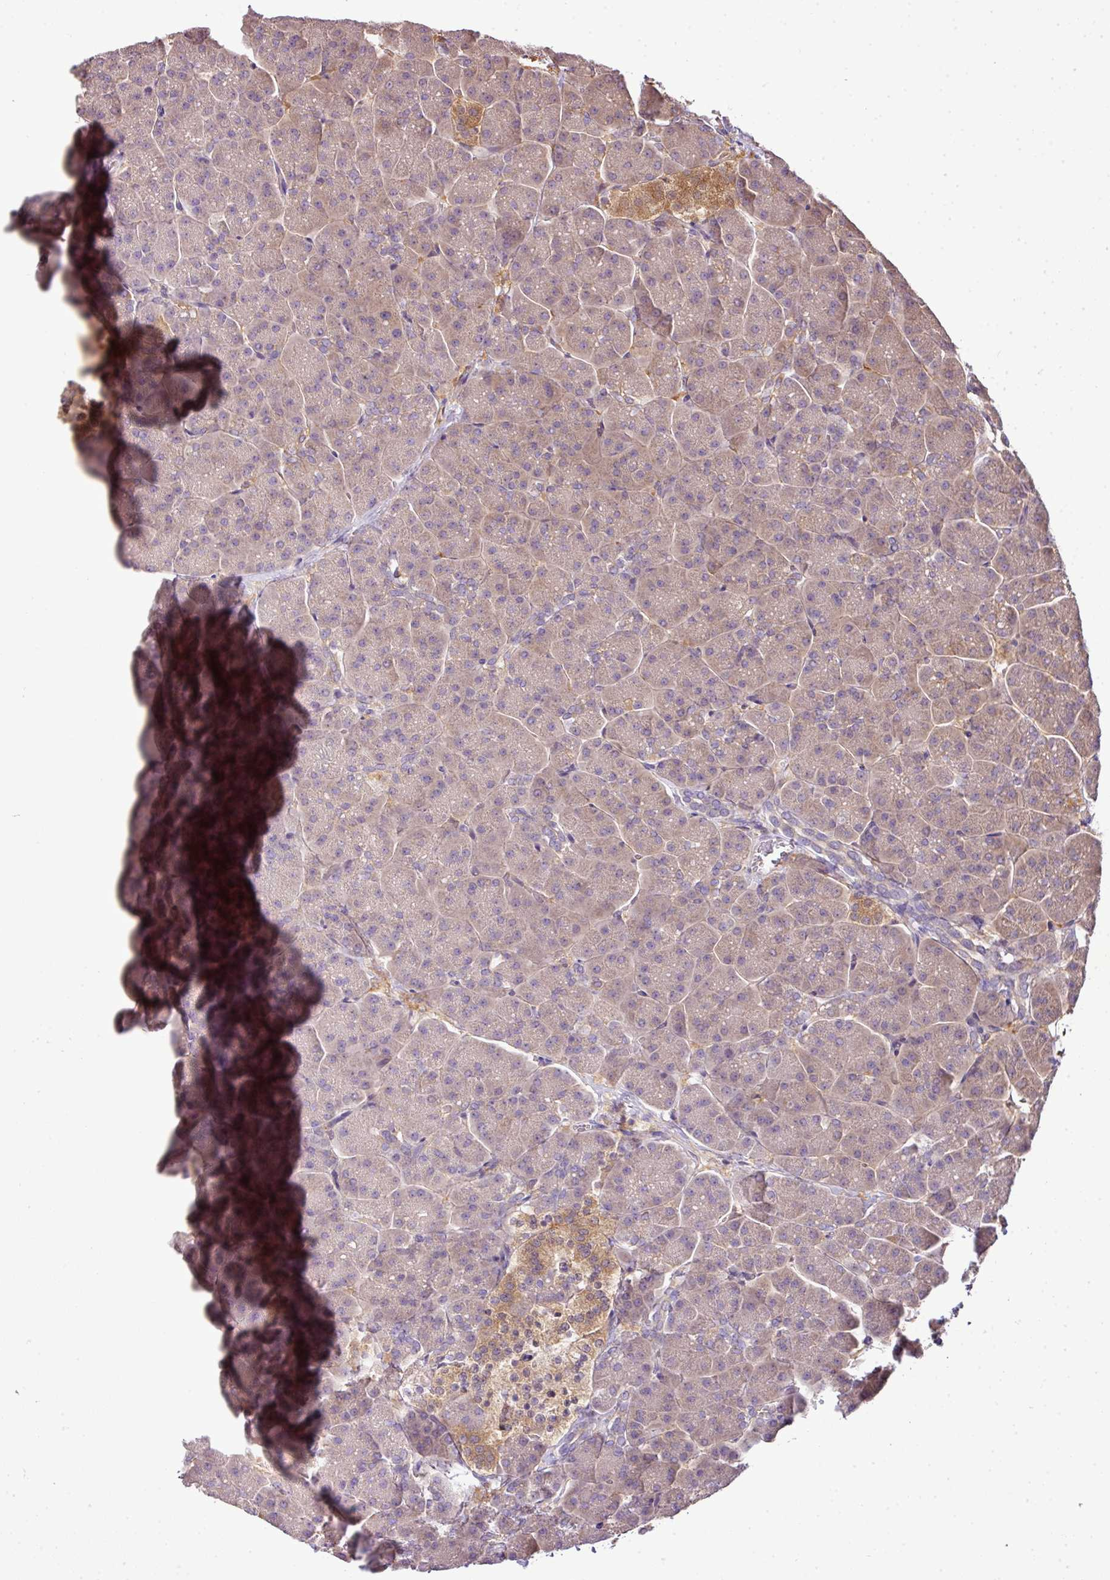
{"staining": {"intensity": "weak", "quantity": "<25%", "location": "cytoplasmic/membranous"}, "tissue": "pancreas", "cell_type": "Exocrine glandular cells", "image_type": "normal", "snomed": [{"axis": "morphology", "description": "Normal tissue, NOS"}, {"axis": "topography", "description": "Pancreas"}, {"axis": "topography", "description": "Peripheral nerve tissue"}], "caption": "An image of human pancreas is negative for staining in exocrine glandular cells. The staining was performed using DAB (3,3'-diaminobenzidine) to visualize the protein expression in brown, while the nuclei were stained in blue with hematoxylin (Magnification: 20x).", "gene": "TMEM107", "patient": {"sex": "male", "age": 54}}